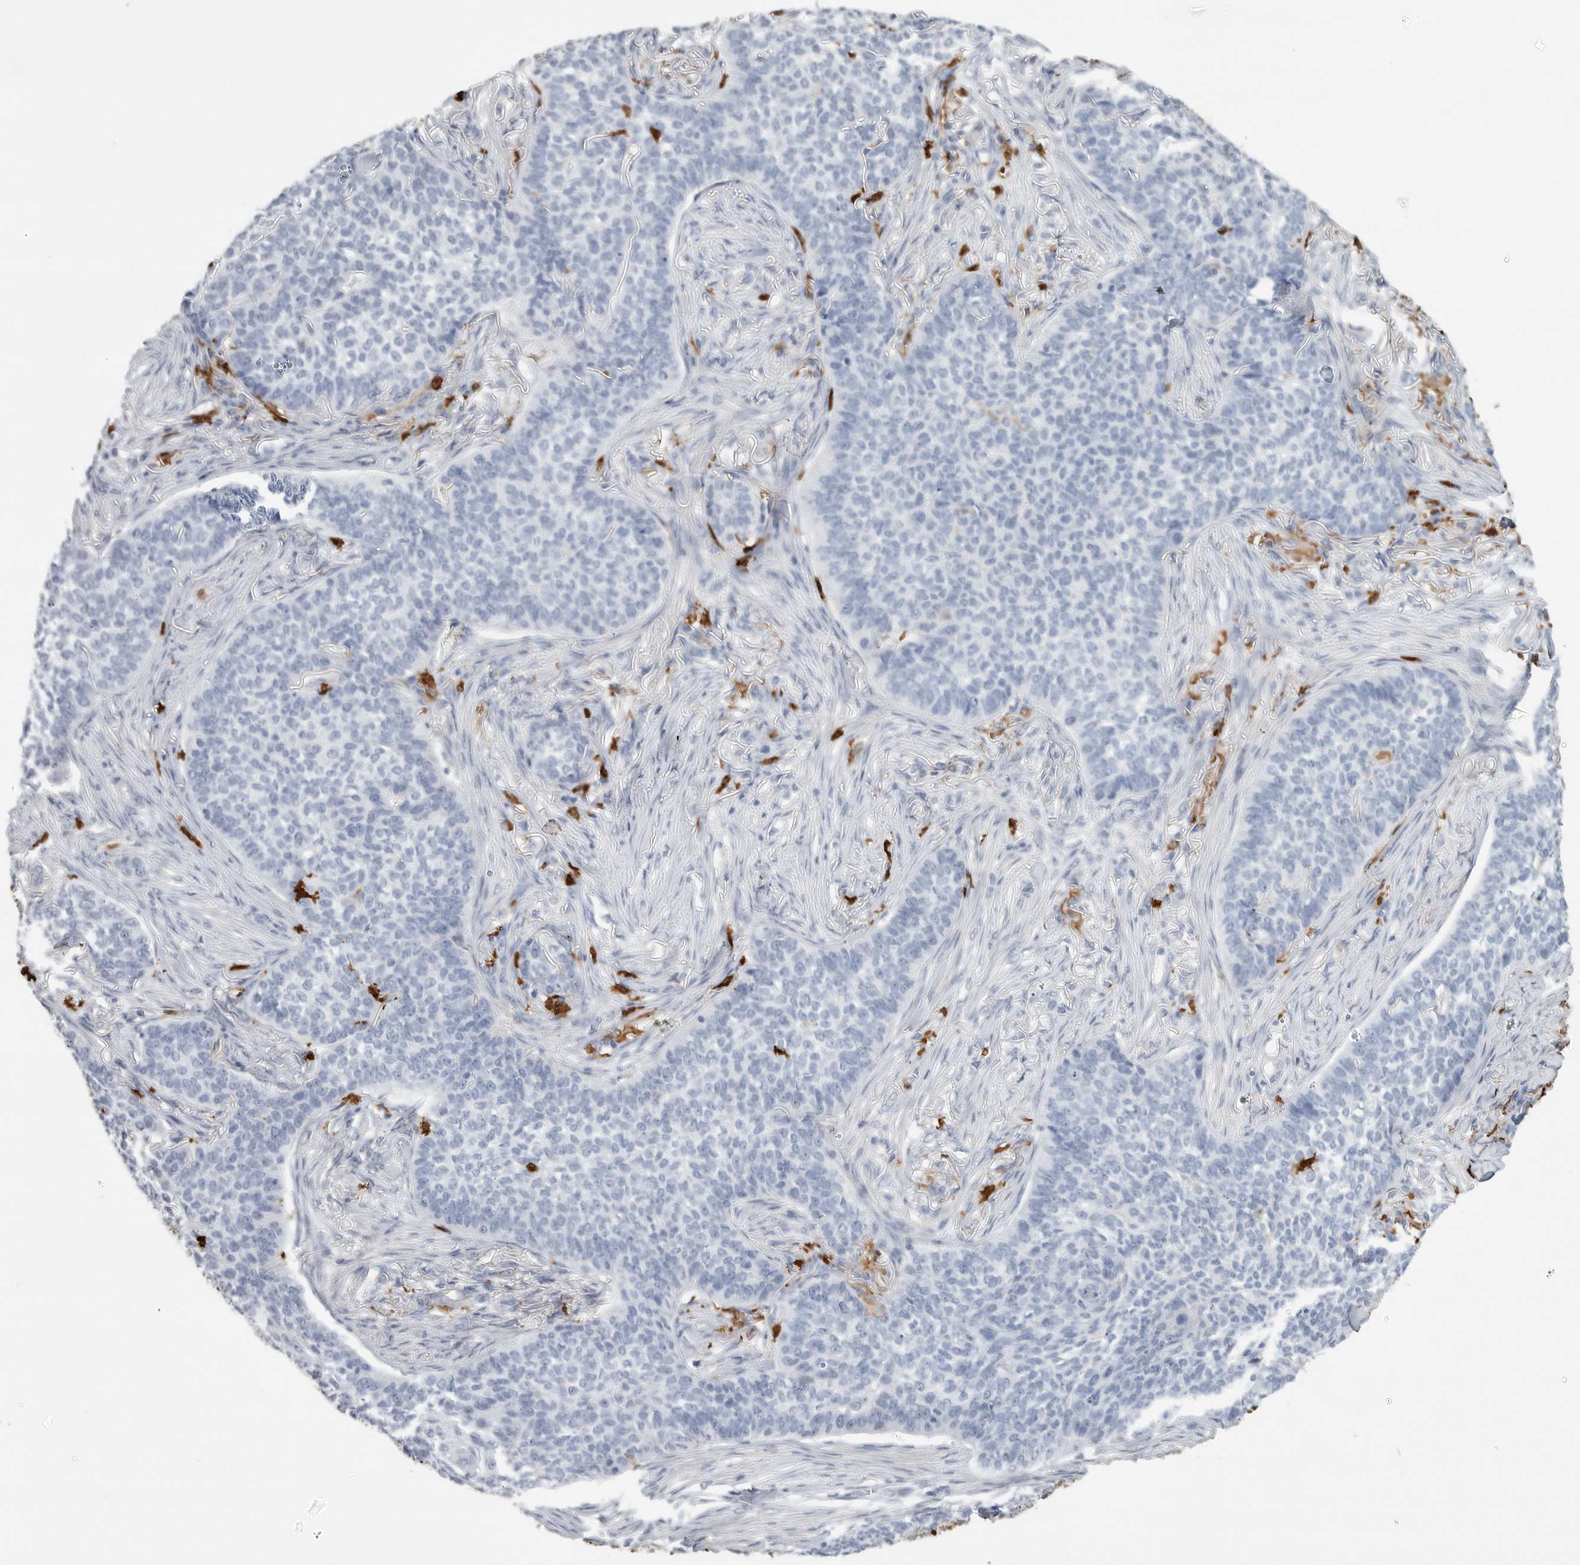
{"staining": {"intensity": "negative", "quantity": "none", "location": "none"}, "tissue": "skin cancer", "cell_type": "Tumor cells", "image_type": "cancer", "snomed": [{"axis": "morphology", "description": "Basal cell carcinoma"}, {"axis": "topography", "description": "Skin"}], "caption": "DAB (3,3'-diaminobenzidine) immunohistochemical staining of human skin cancer shows no significant expression in tumor cells. (Stains: DAB (3,3'-diaminobenzidine) immunohistochemistry with hematoxylin counter stain, Microscopy: brightfield microscopy at high magnification).", "gene": "CYB561D1", "patient": {"sex": "male", "age": 85}}